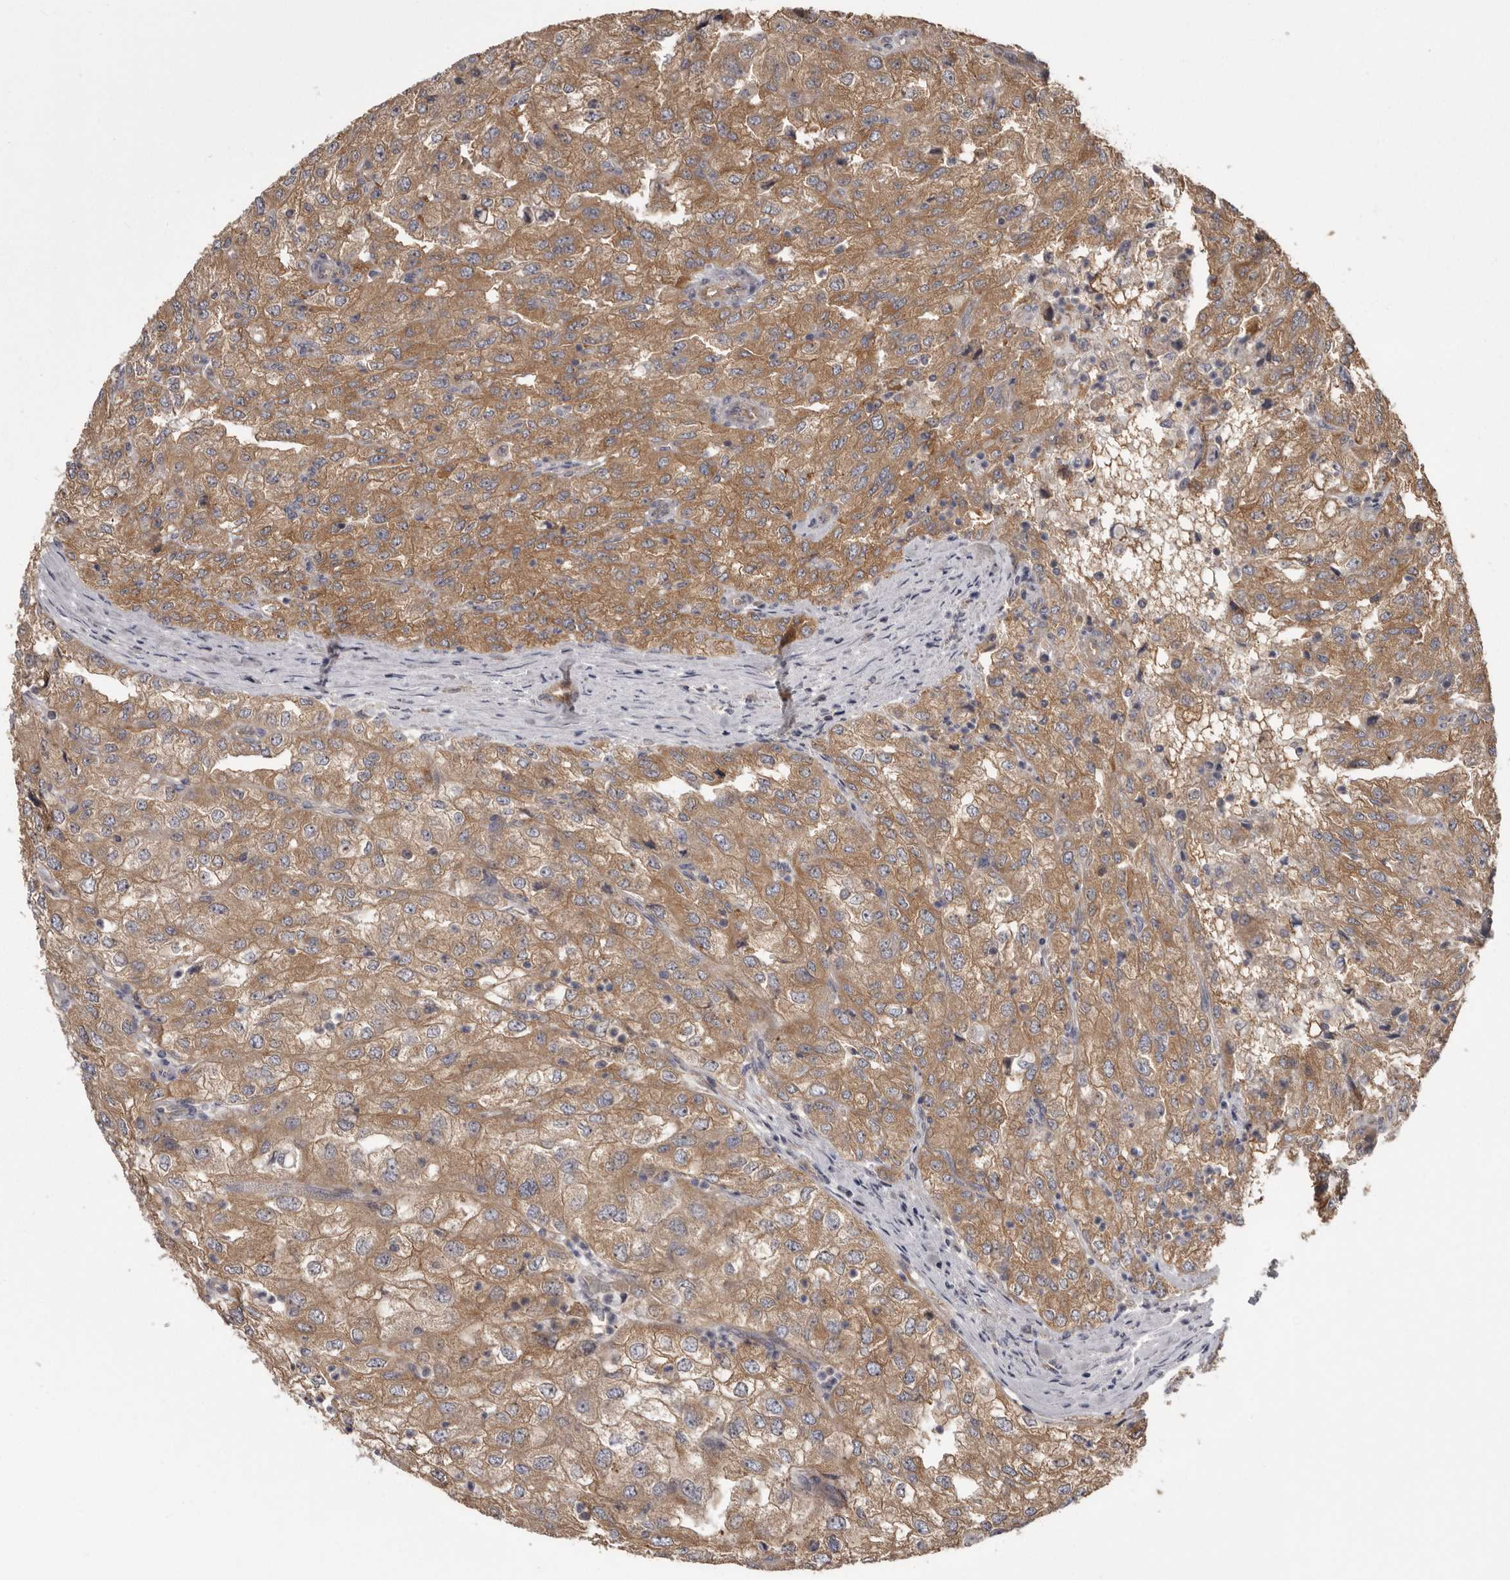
{"staining": {"intensity": "moderate", "quantity": ">75%", "location": "cytoplasmic/membranous"}, "tissue": "renal cancer", "cell_type": "Tumor cells", "image_type": "cancer", "snomed": [{"axis": "morphology", "description": "Adenocarcinoma, NOS"}, {"axis": "topography", "description": "Kidney"}], "caption": "This is a histology image of immunohistochemistry (IHC) staining of renal adenocarcinoma, which shows moderate staining in the cytoplasmic/membranous of tumor cells.", "gene": "DARS1", "patient": {"sex": "female", "age": 54}}